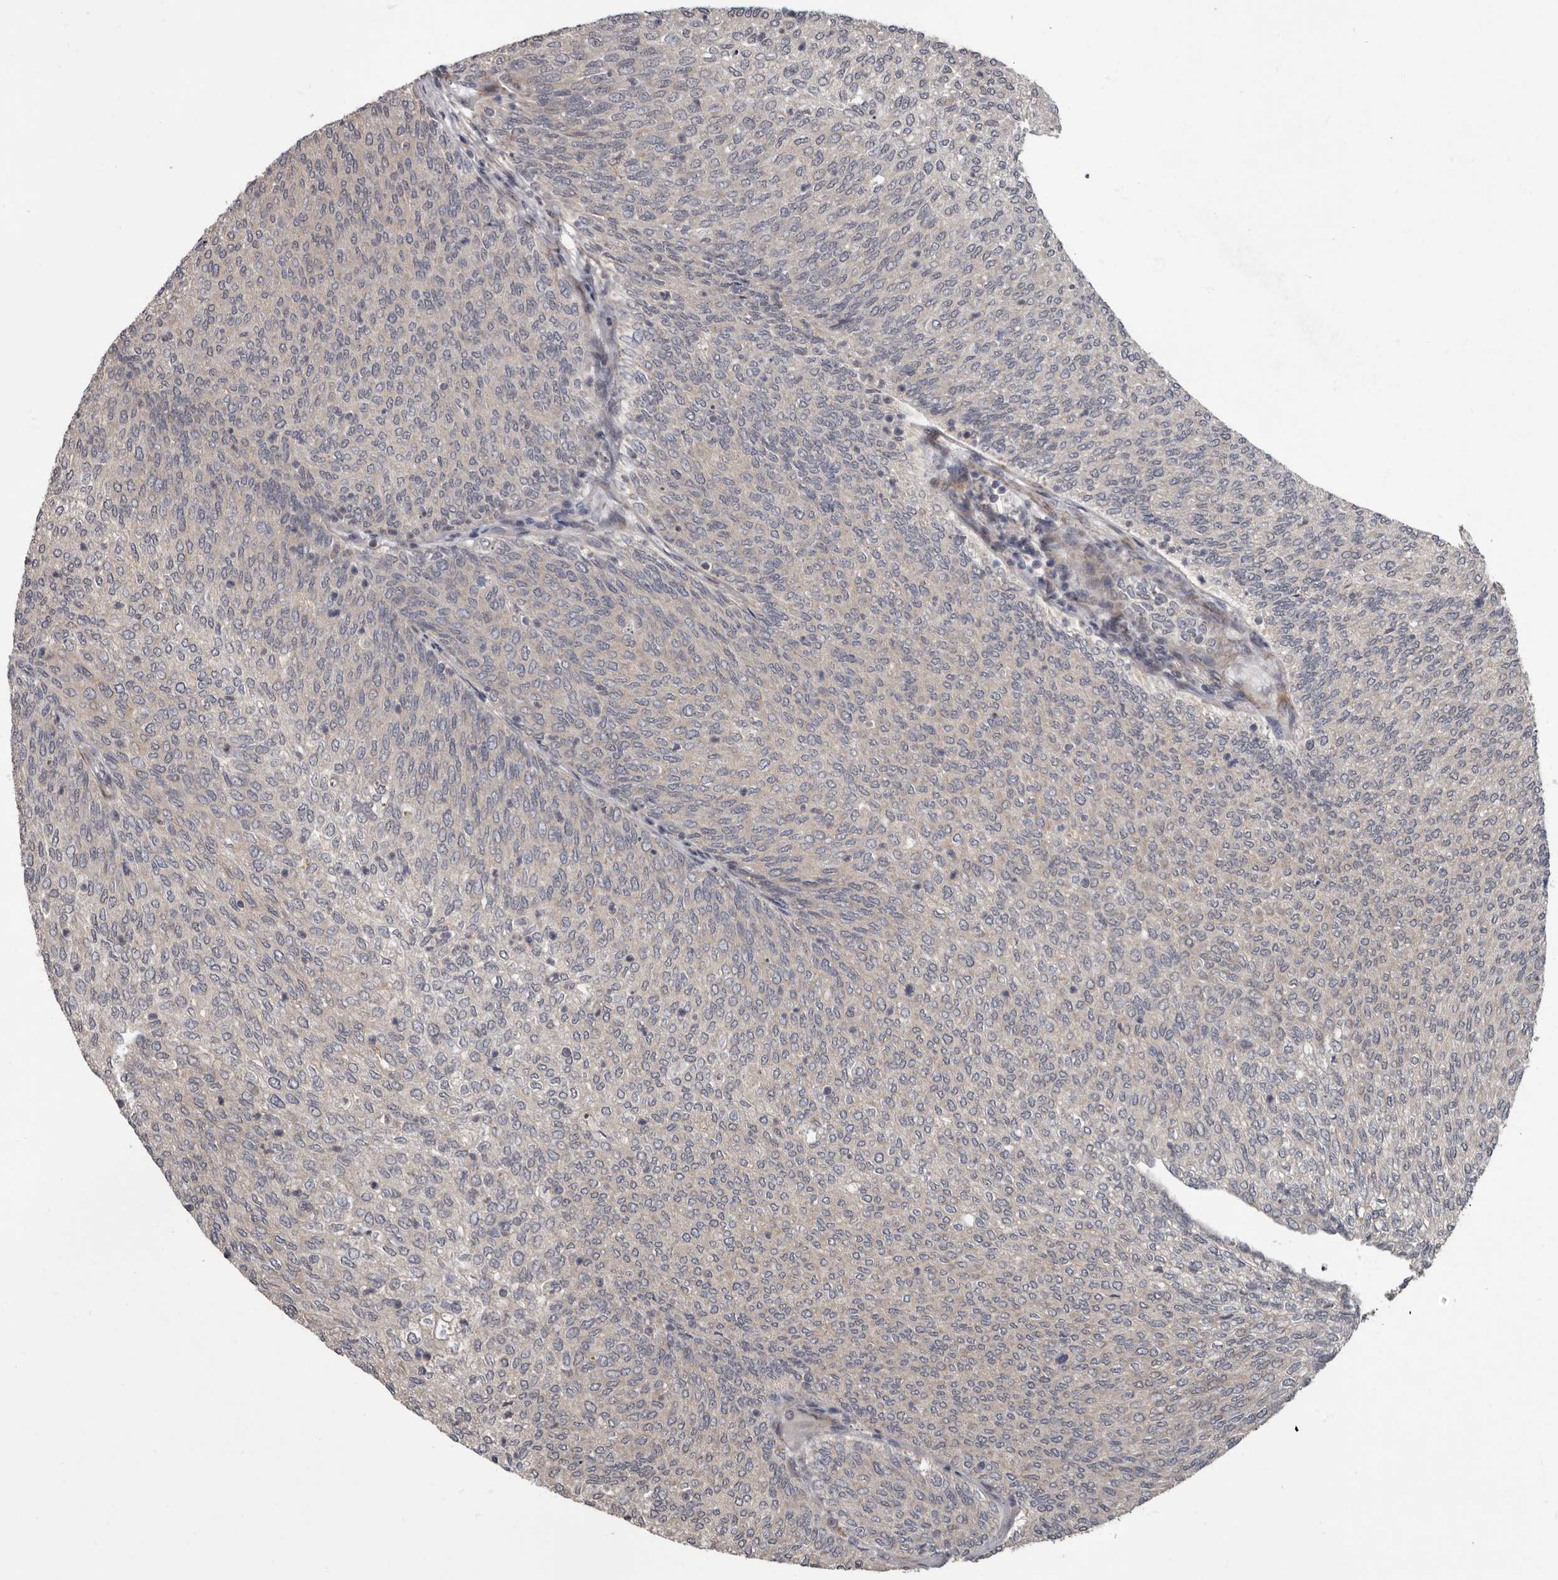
{"staining": {"intensity": "weak", "quantity": "<25%", "location": "cytoplasmic/membranous"}, "tissue": "urothelial cancer", "cell_type": "Tumor cells", "image_type": "cancer", "snomed": [{"axis": "morphology", "description": "Urothelial carcinoma, Low grade"}, {"axis": "topography", "description": "Urinary bladder"}], "caption": "The image displays no significant staining in tumor cells of low-grade urothelial carcinoma.", "gene": "FGFR4", "patient": {"sex": "female", "age": 79}}